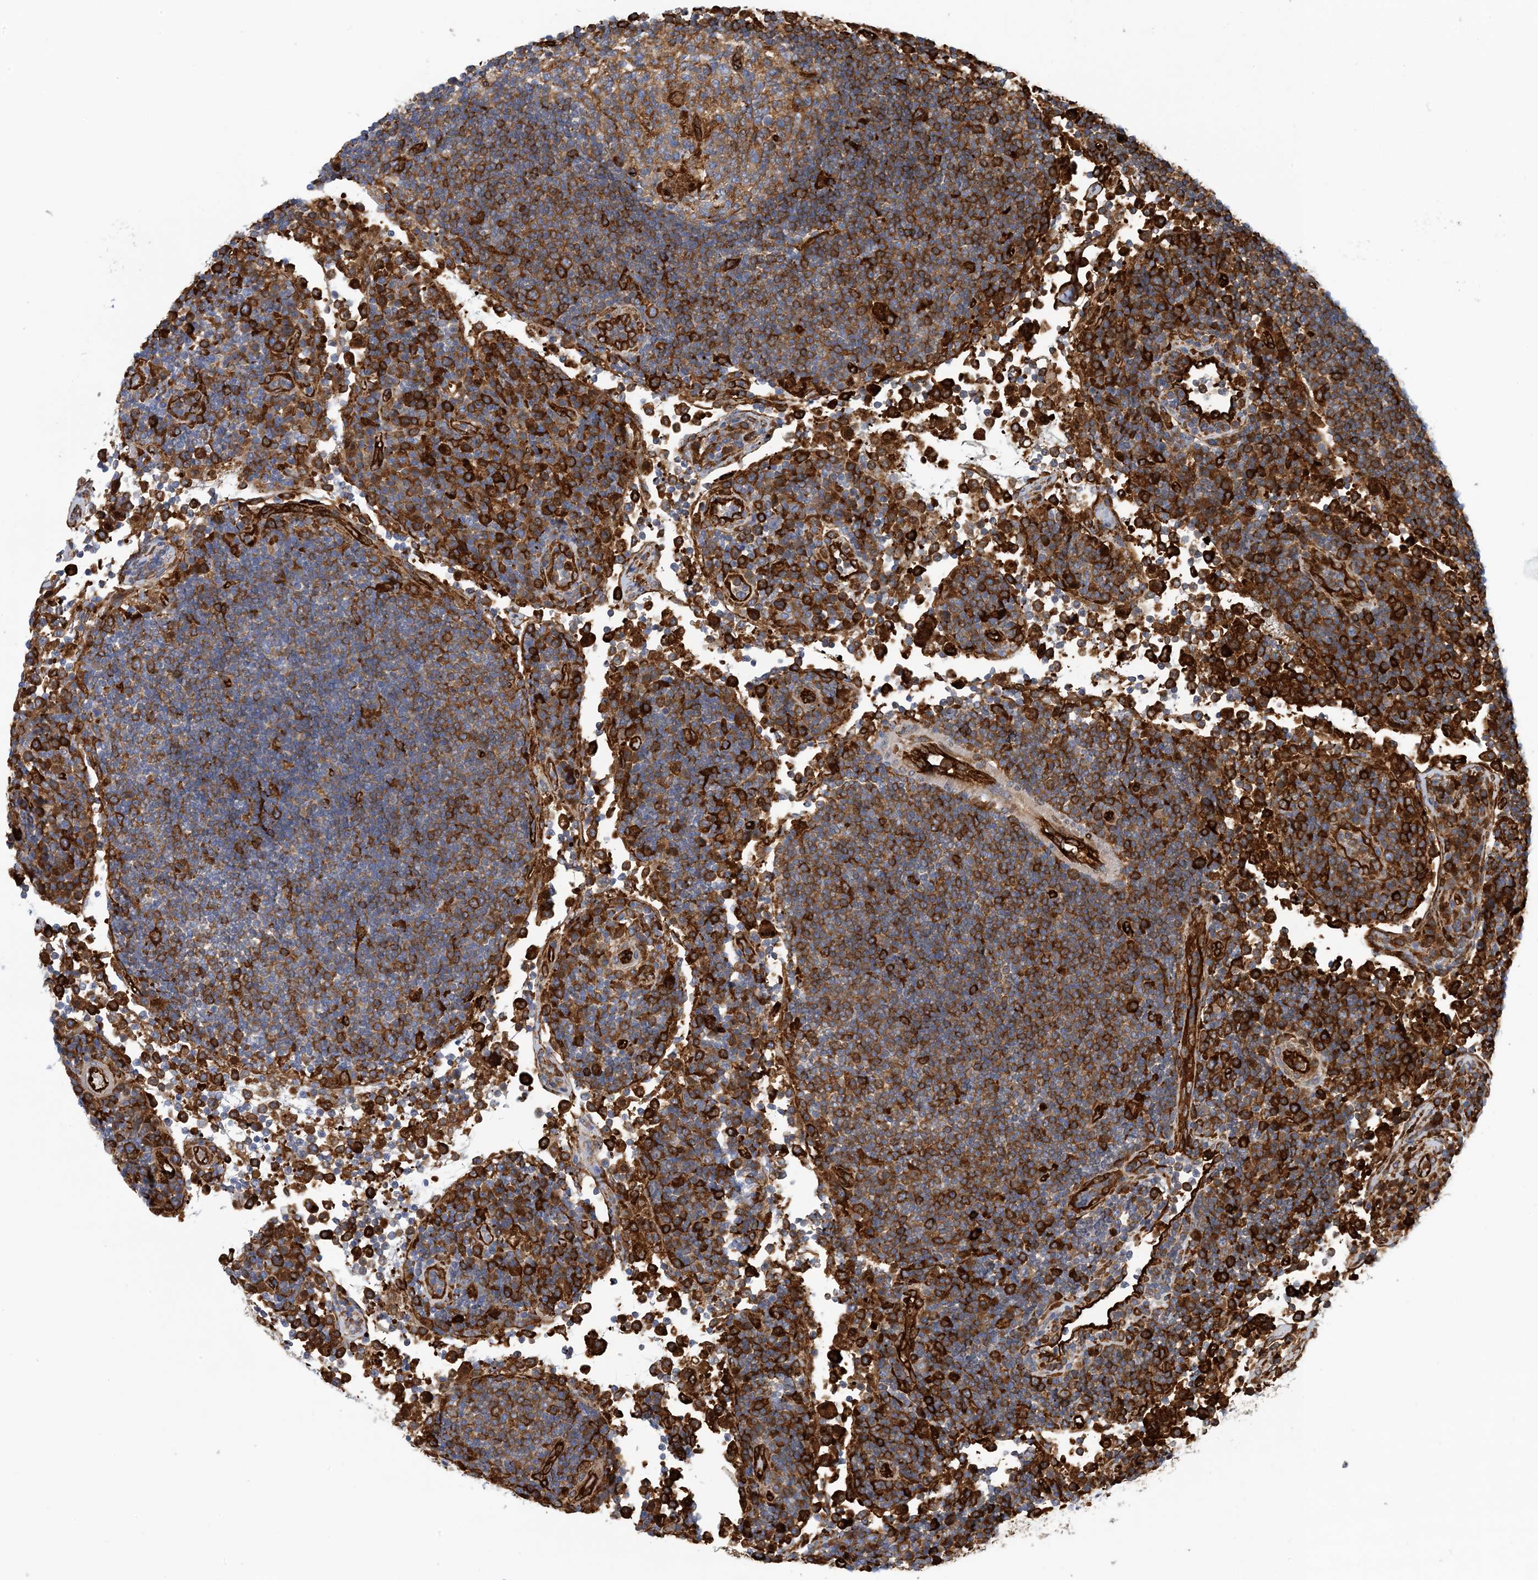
{"staining": {"intensity": "moderate", "quantity": "<25%", "location": "cytoplasmic/membranous"}, "tissue": "lymph node", "cell_type": "Germinal center cells", "image_type": "normal", "snomed": [{"axis": "morphology", "description": "Normal tissue, NOS"}, {"axis": "topography", "description": "Lymph node"}], "caption": "Protein expression analysis of benign human lymph node reveals moderate cytoplasmic/membranous positivity in about <25% of germinal center cells. The staining was performed using DAB (3,3'-diaminobenzidine) to visualize the protein expression in brown, while the nuclei were stained in blue with hematoxylin (Magnification: 20x).", "gene": "PCDHA2", "patient": {"sex": "female", "age": 53}}